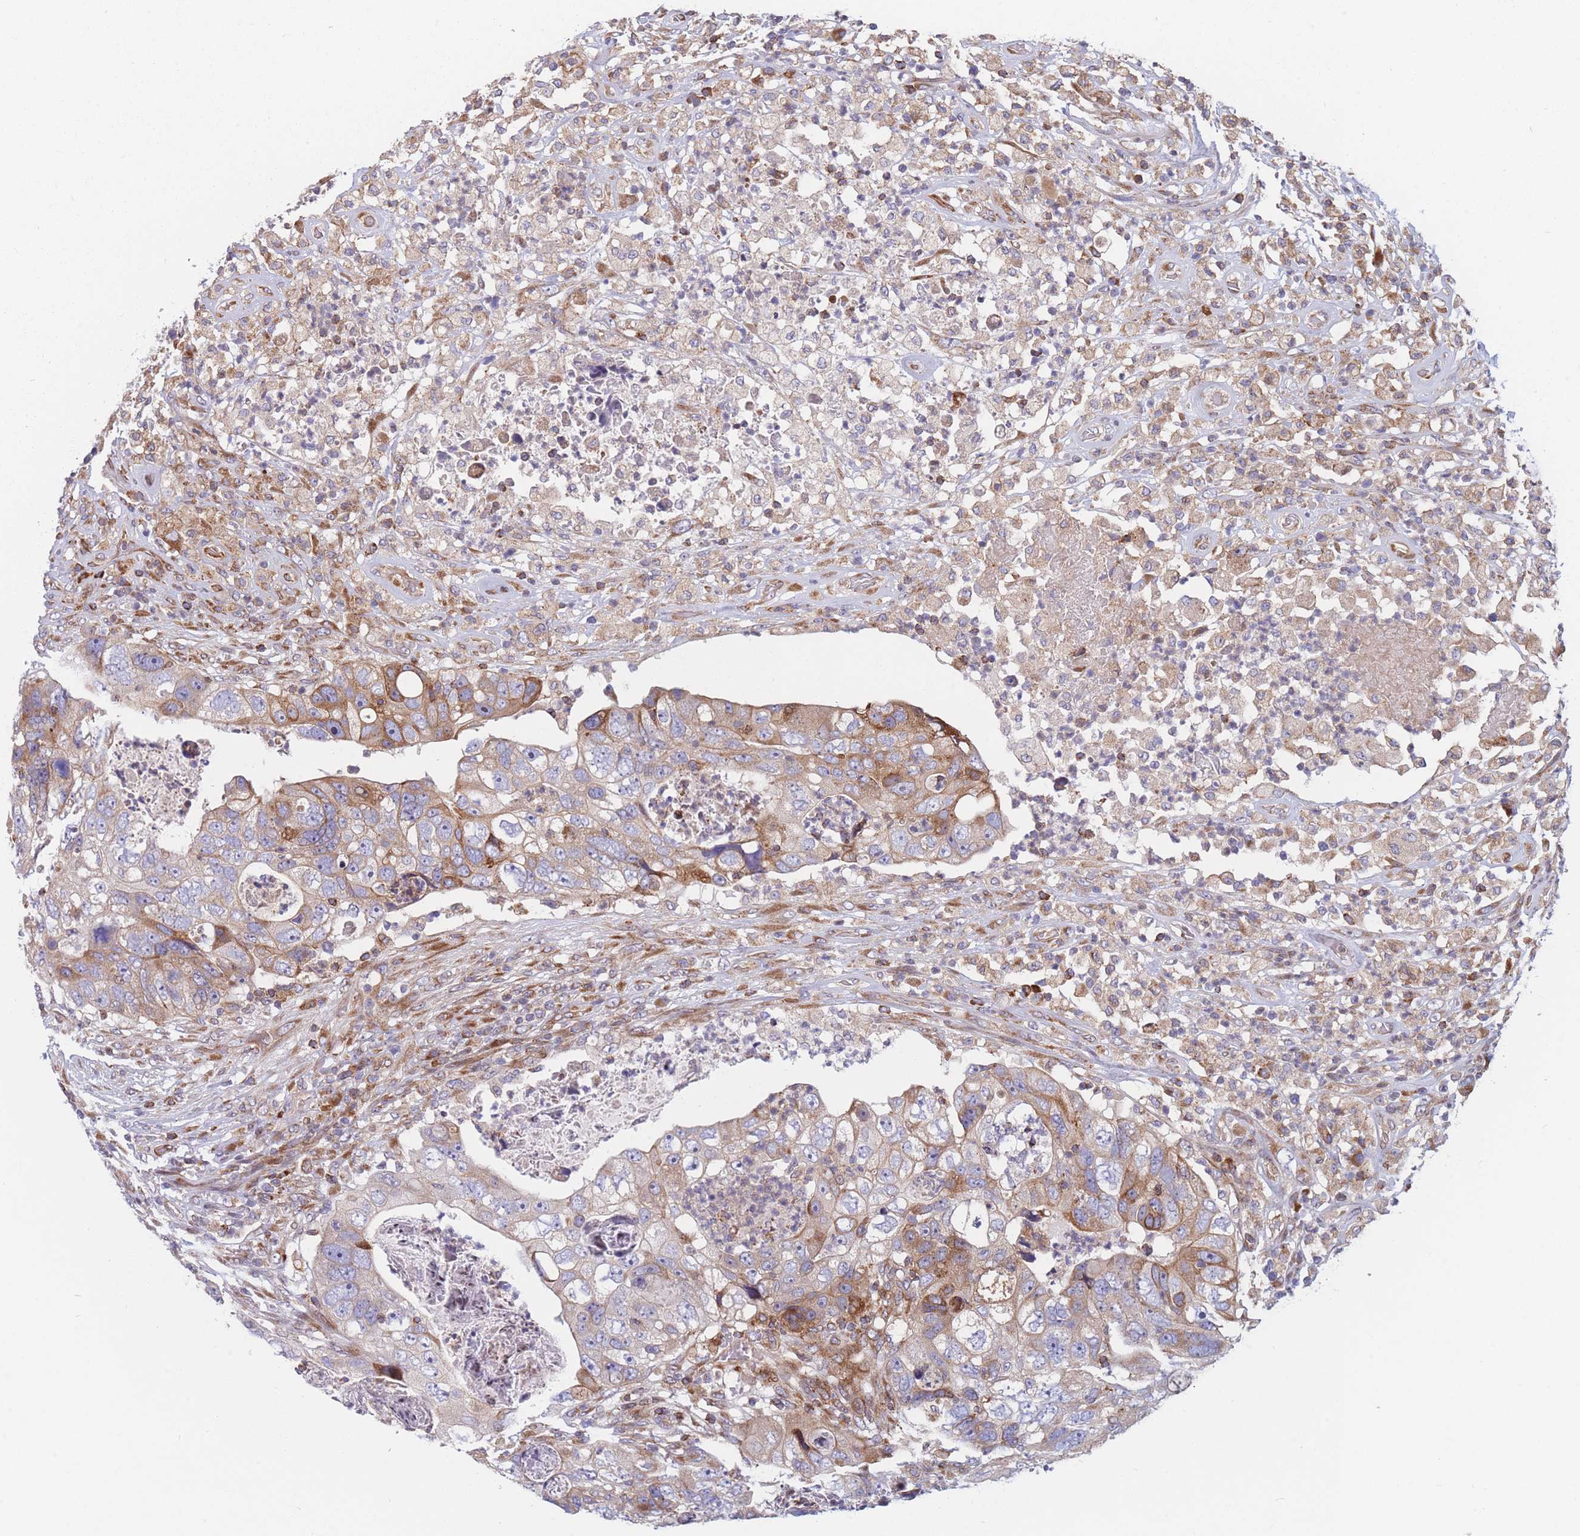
{"staining": {"intensity": "moderate", "quantity": ">75%", "location": "cytoplasmic/membranous"}, "tissue": "colorectal cancer", "cell_type": "Tumor cells", "image_type": "cancer", "snomed": [{"axis": "morphology", "description": "Adenocarcinoma, NOS"}, {"axis": "topography", "description": "Rectum"}], "caption": "Moderate cytoplasmic/membranous staining for a protein is present in about >75% of tumor cells of colorectal adenocarcinoma using immunohistochemistry (IHC).", "gene": "TMEM131L", "patient": {"sex": "male", "age": 59}}